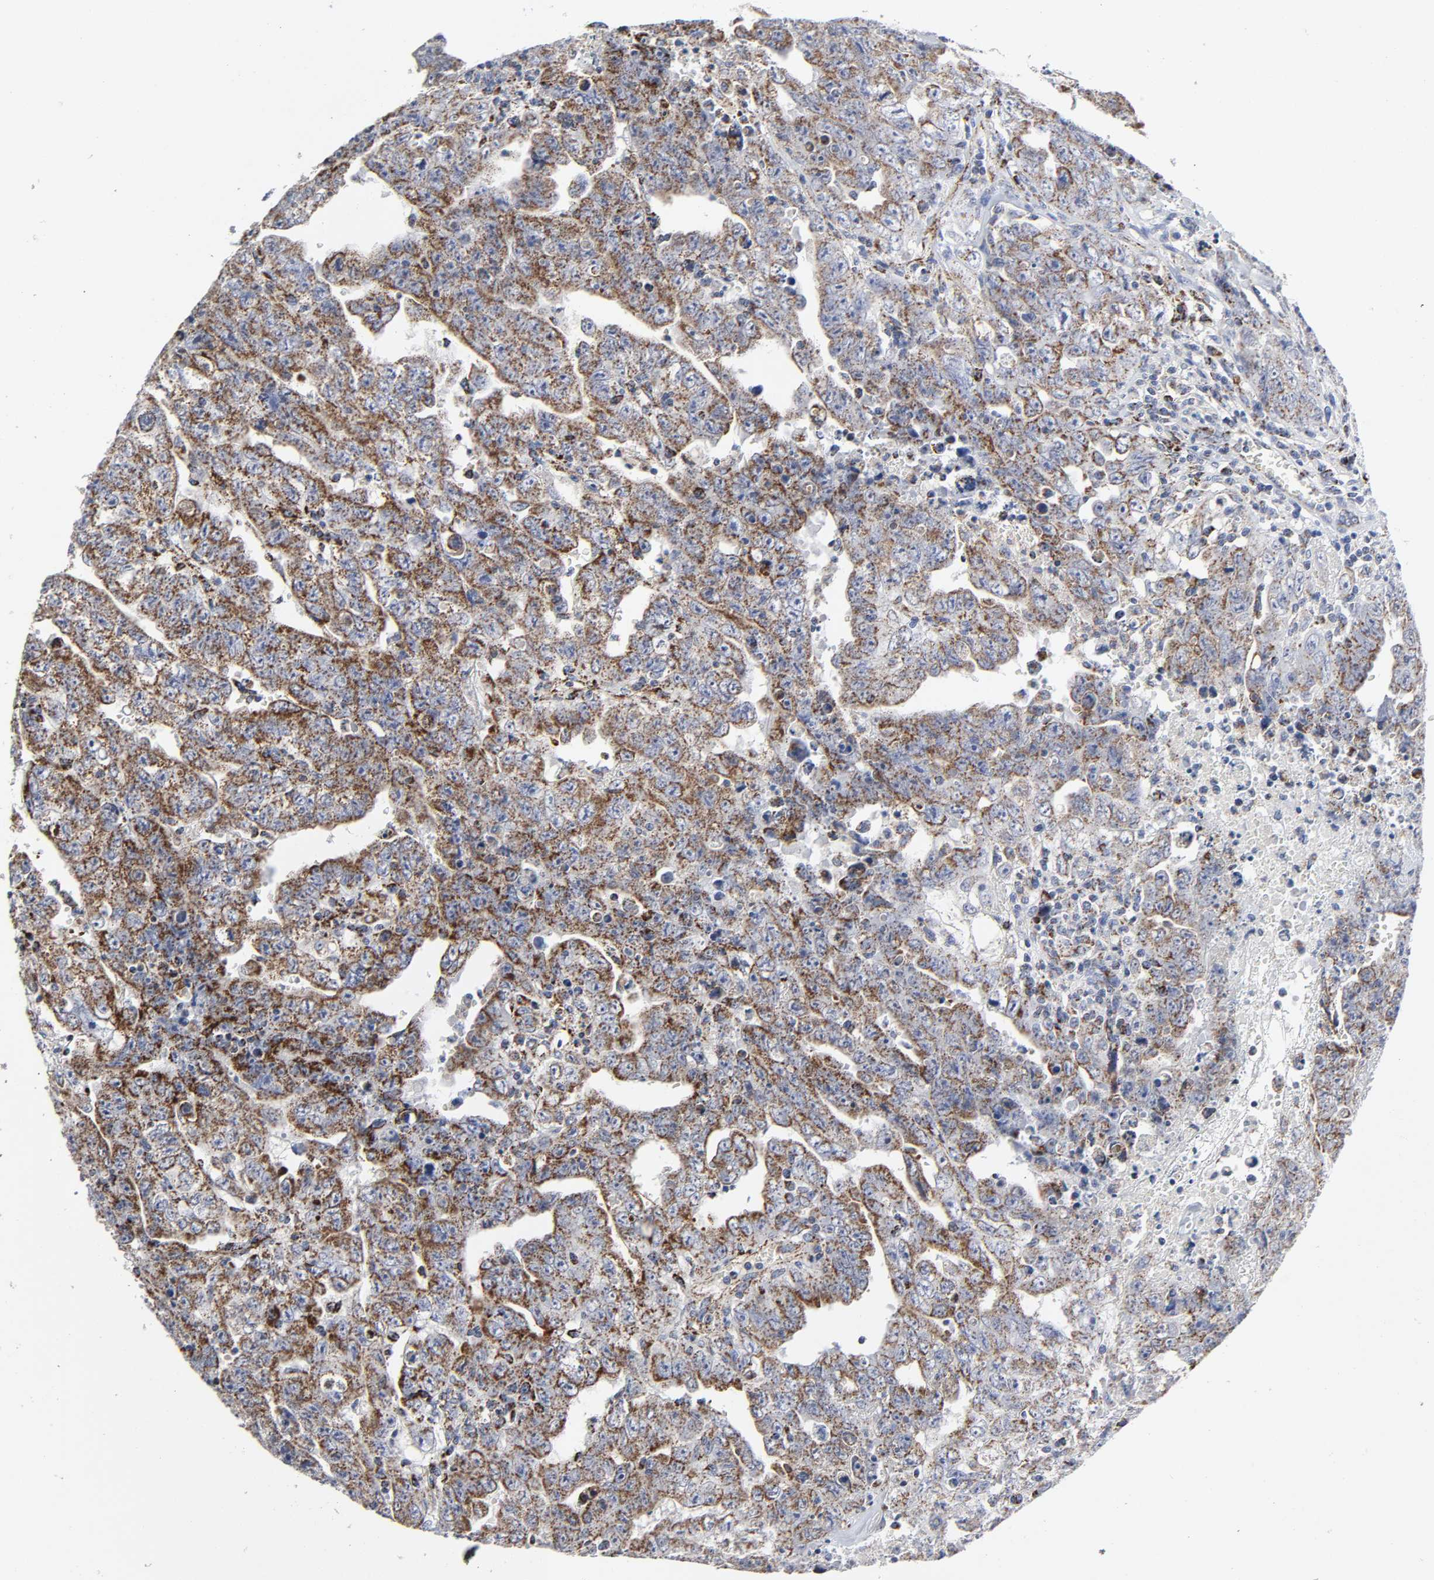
{"staining": {"intensity": "moderate", "quantity": ">75%", "location": "cytoplasmic/membranous"}, "tissue": "testis cancer", "cell_type": "Tumor cells", "image_type": "cancer", "snomed": [{"axis": "morphology", "description": "Carcinoma, Embryonal, NOS"}, {"axis": "topography", "description": "Testis"}], "caption": "Human embryonal carcinoma (testis) stained with a protein marker displays moderate staining in tumor cells.", "gene": "AOPEP", "patient": {"sex": "male", "age": 28}}